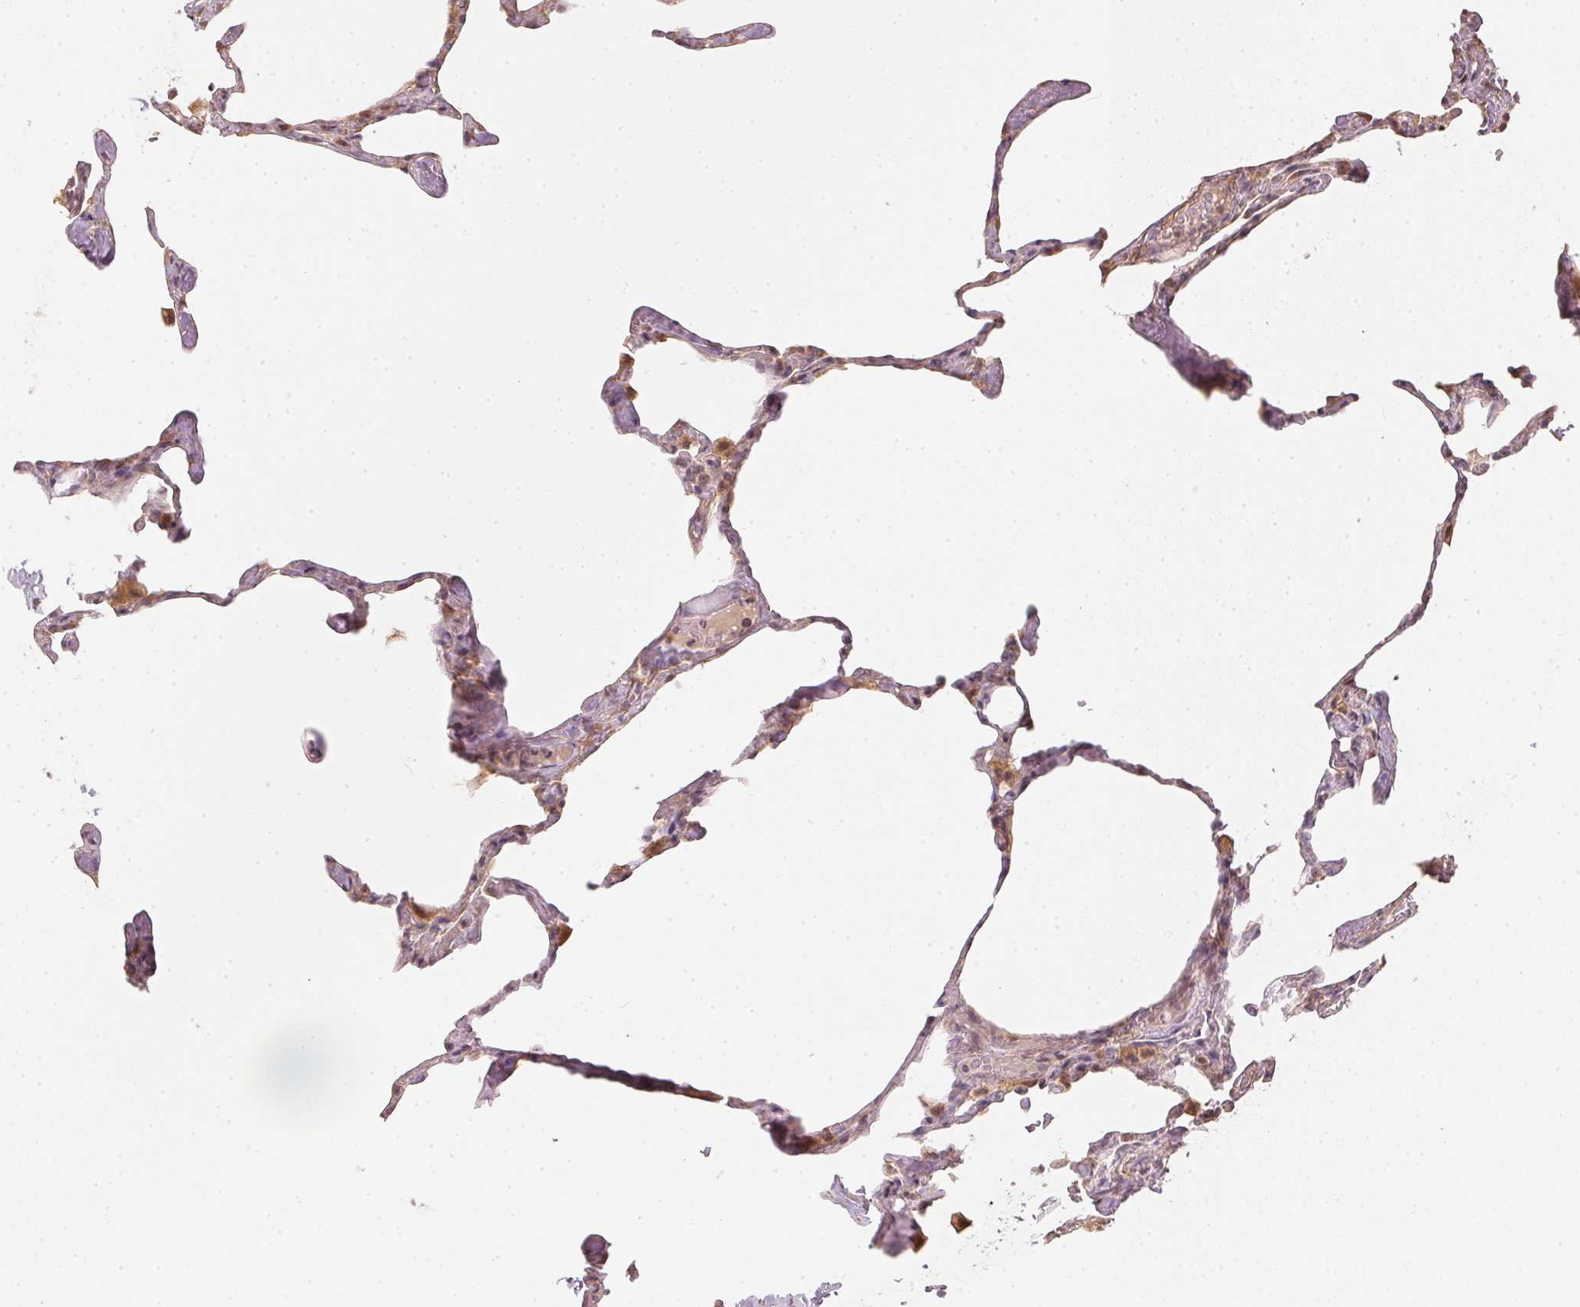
{"staining": {"intensity": "weak", "quantity": "25%-75%", "location": "cytoplasmic/membranous"}, "tissue": "lung", "cell_type": "Alveolar cells", "image_type": "normal", "snomed": [{"axis": "morphology", "description": "Normal tissue, NOS"}, {"axis": "topography", "description": "Lung"}], "caption": "Immunohistochemical staining of benign lung exhibits 25%-75% levels of weak cytoplasmic/membranous protein positivity in about 25%-75% of alveolar cells.", "gene": "WDR54", "patient": {"sex": "male", "age": 65}}